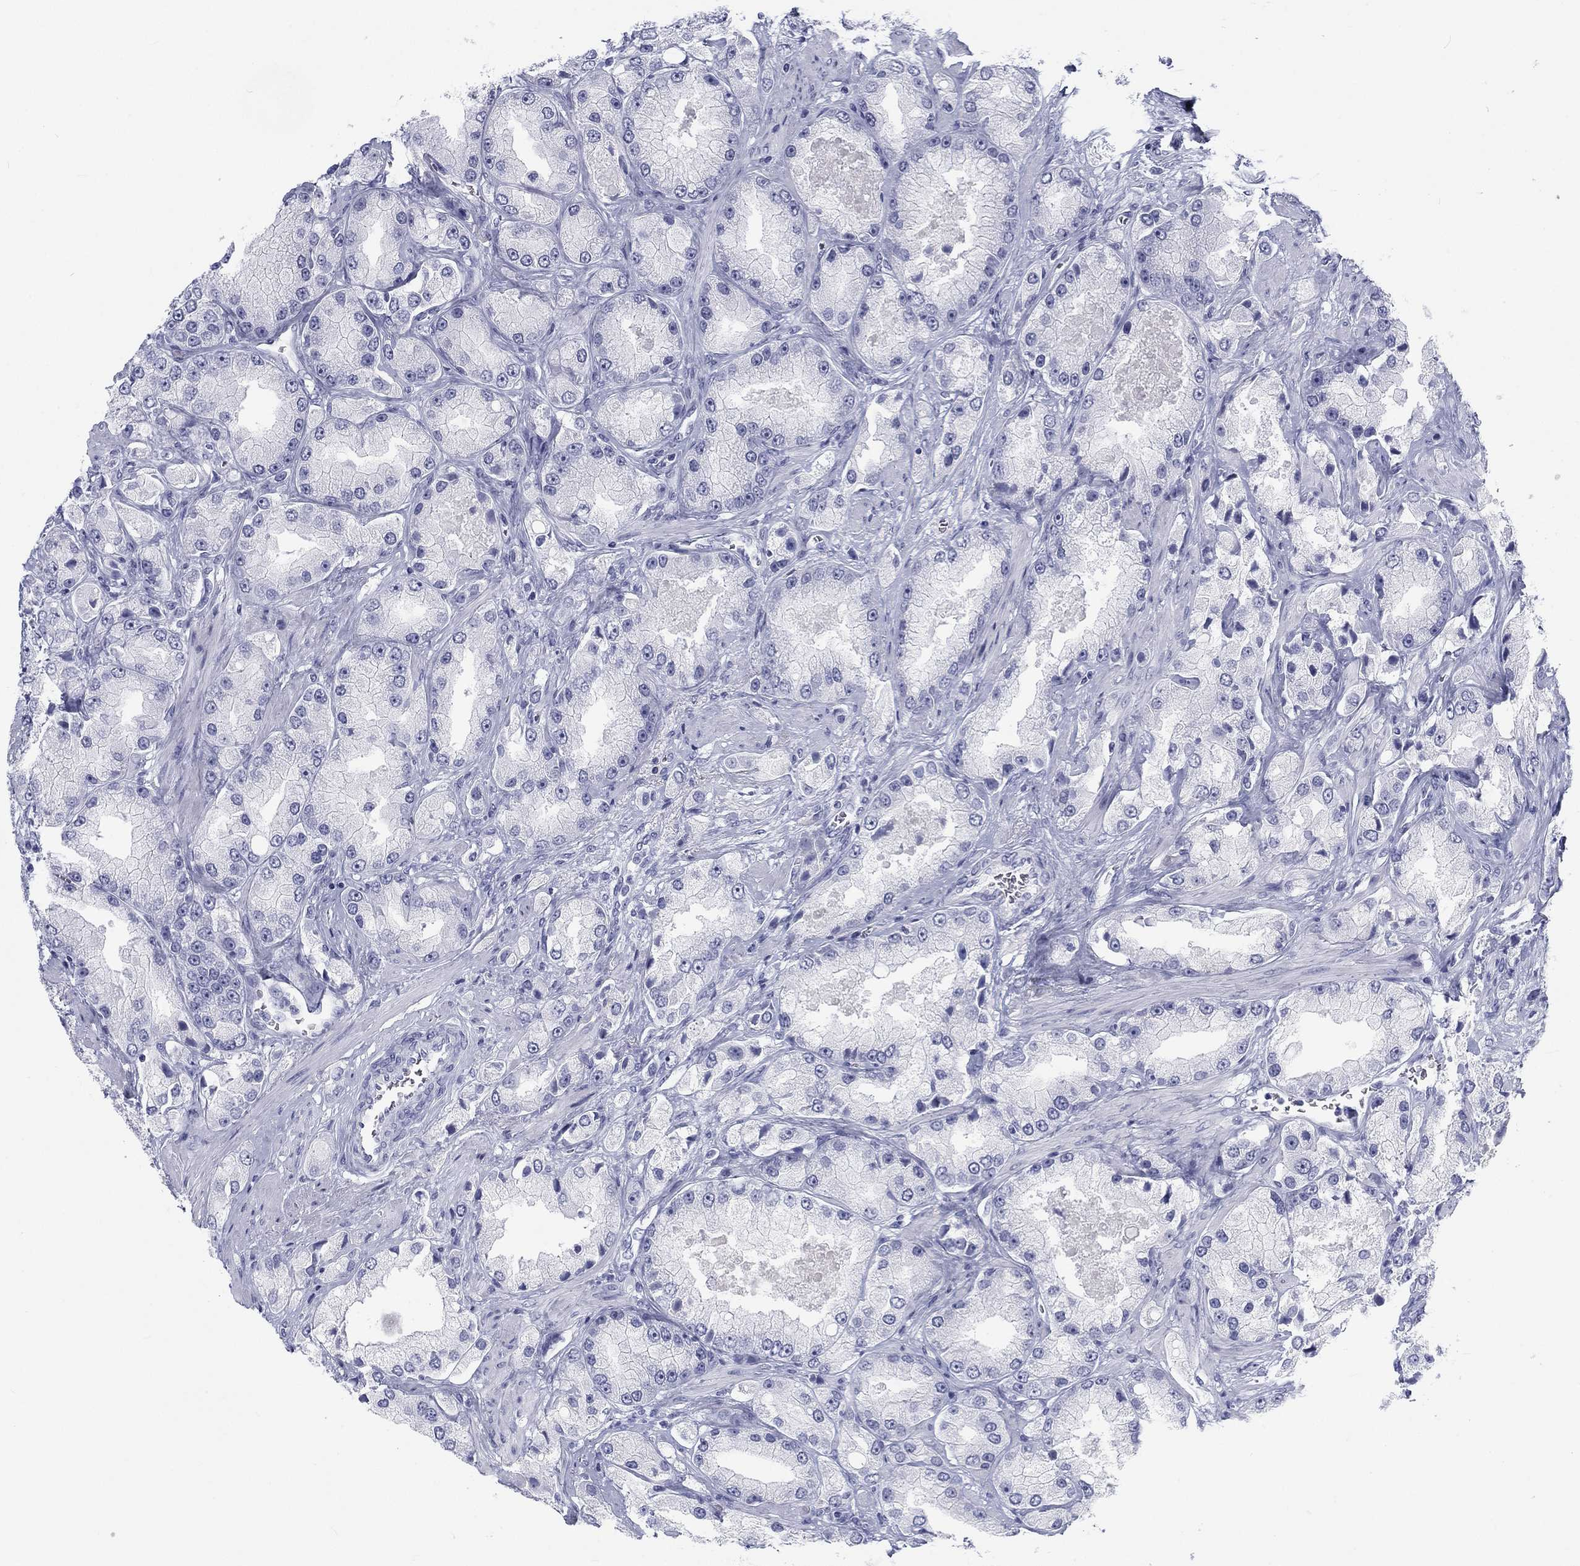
{"staining": {"intensity": "negative", "quantity": "none", "location": "none"}, "tissue": "prostate cancer", "cell_type": "Tumor cells", "image_type": "cancer", "snomed": [{"axis": "morphology", "description": "Adenocarcinoma, NOS"}, {"axis": "topography", "description": "Prostate and seminal vesicle, NOS"}, {"axis": "topography", "description": "Prostate"}], "caption": "Immunohistochemistry (IHC) of human prostate cancer exhibits no staining in tumor cells.", "gene": "CALB1", "patient": {"sex": "male", "age": 64}}